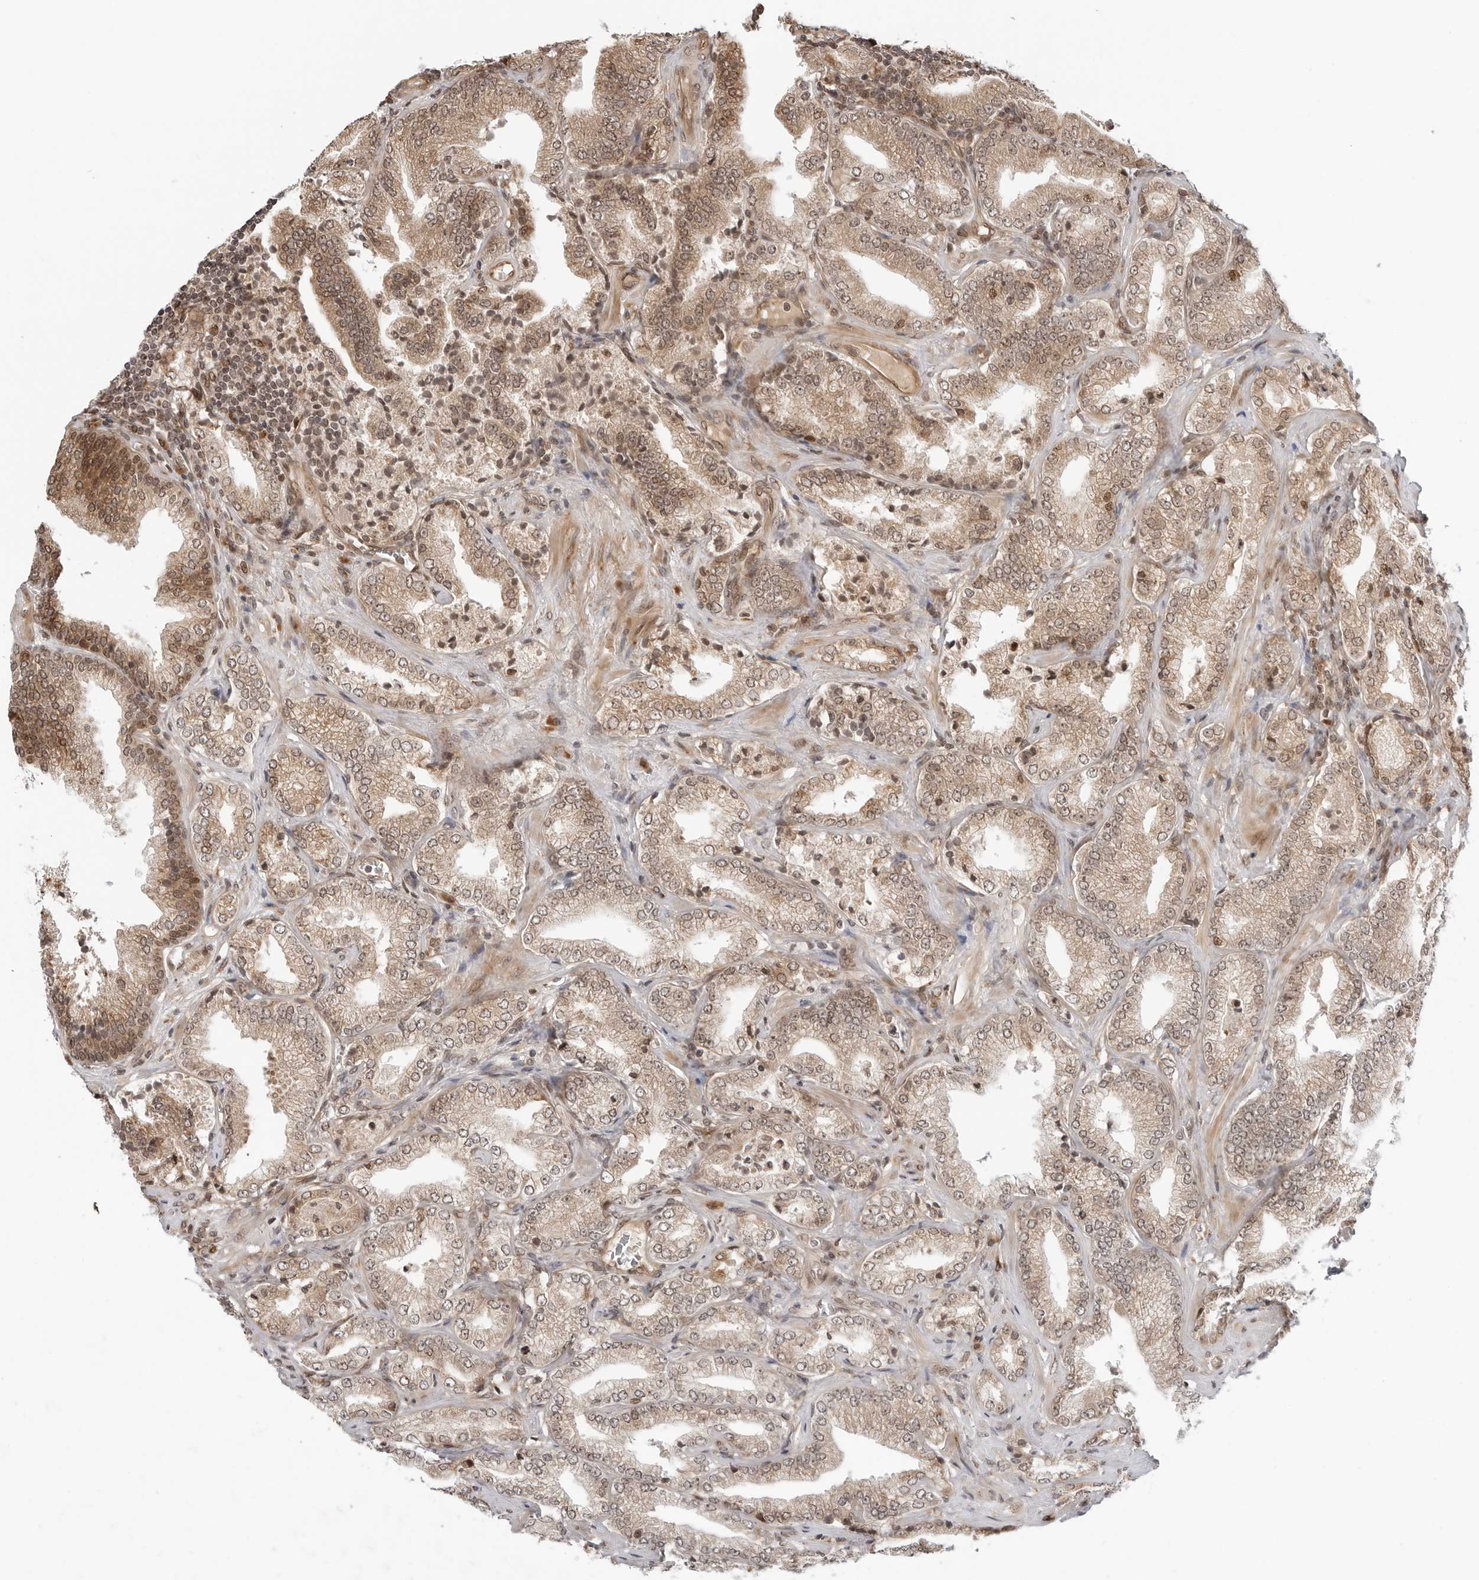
{"staining": {"intensity": "moderate", "quantity": ">75%", "location": "cytoplasmic/membranous,nuclear"}, "tissue": "prostate cancer", "cell_type": "Tumor cells", "image_type": "cancer", "snomed": [{"axis": "morphology", "description": "Adenocarcinoma, Low grade"}, {"axis": "topography", "description": "Prostate"}], "caption": "Moderate cytoplasmic/membranous and nuclear staining is seen in about >75% of tumor cells in prostate cancer (low-grade adenocarcinoma).", "gene": "TIPRL", "patient": {"sex": "male", "age": 62}}